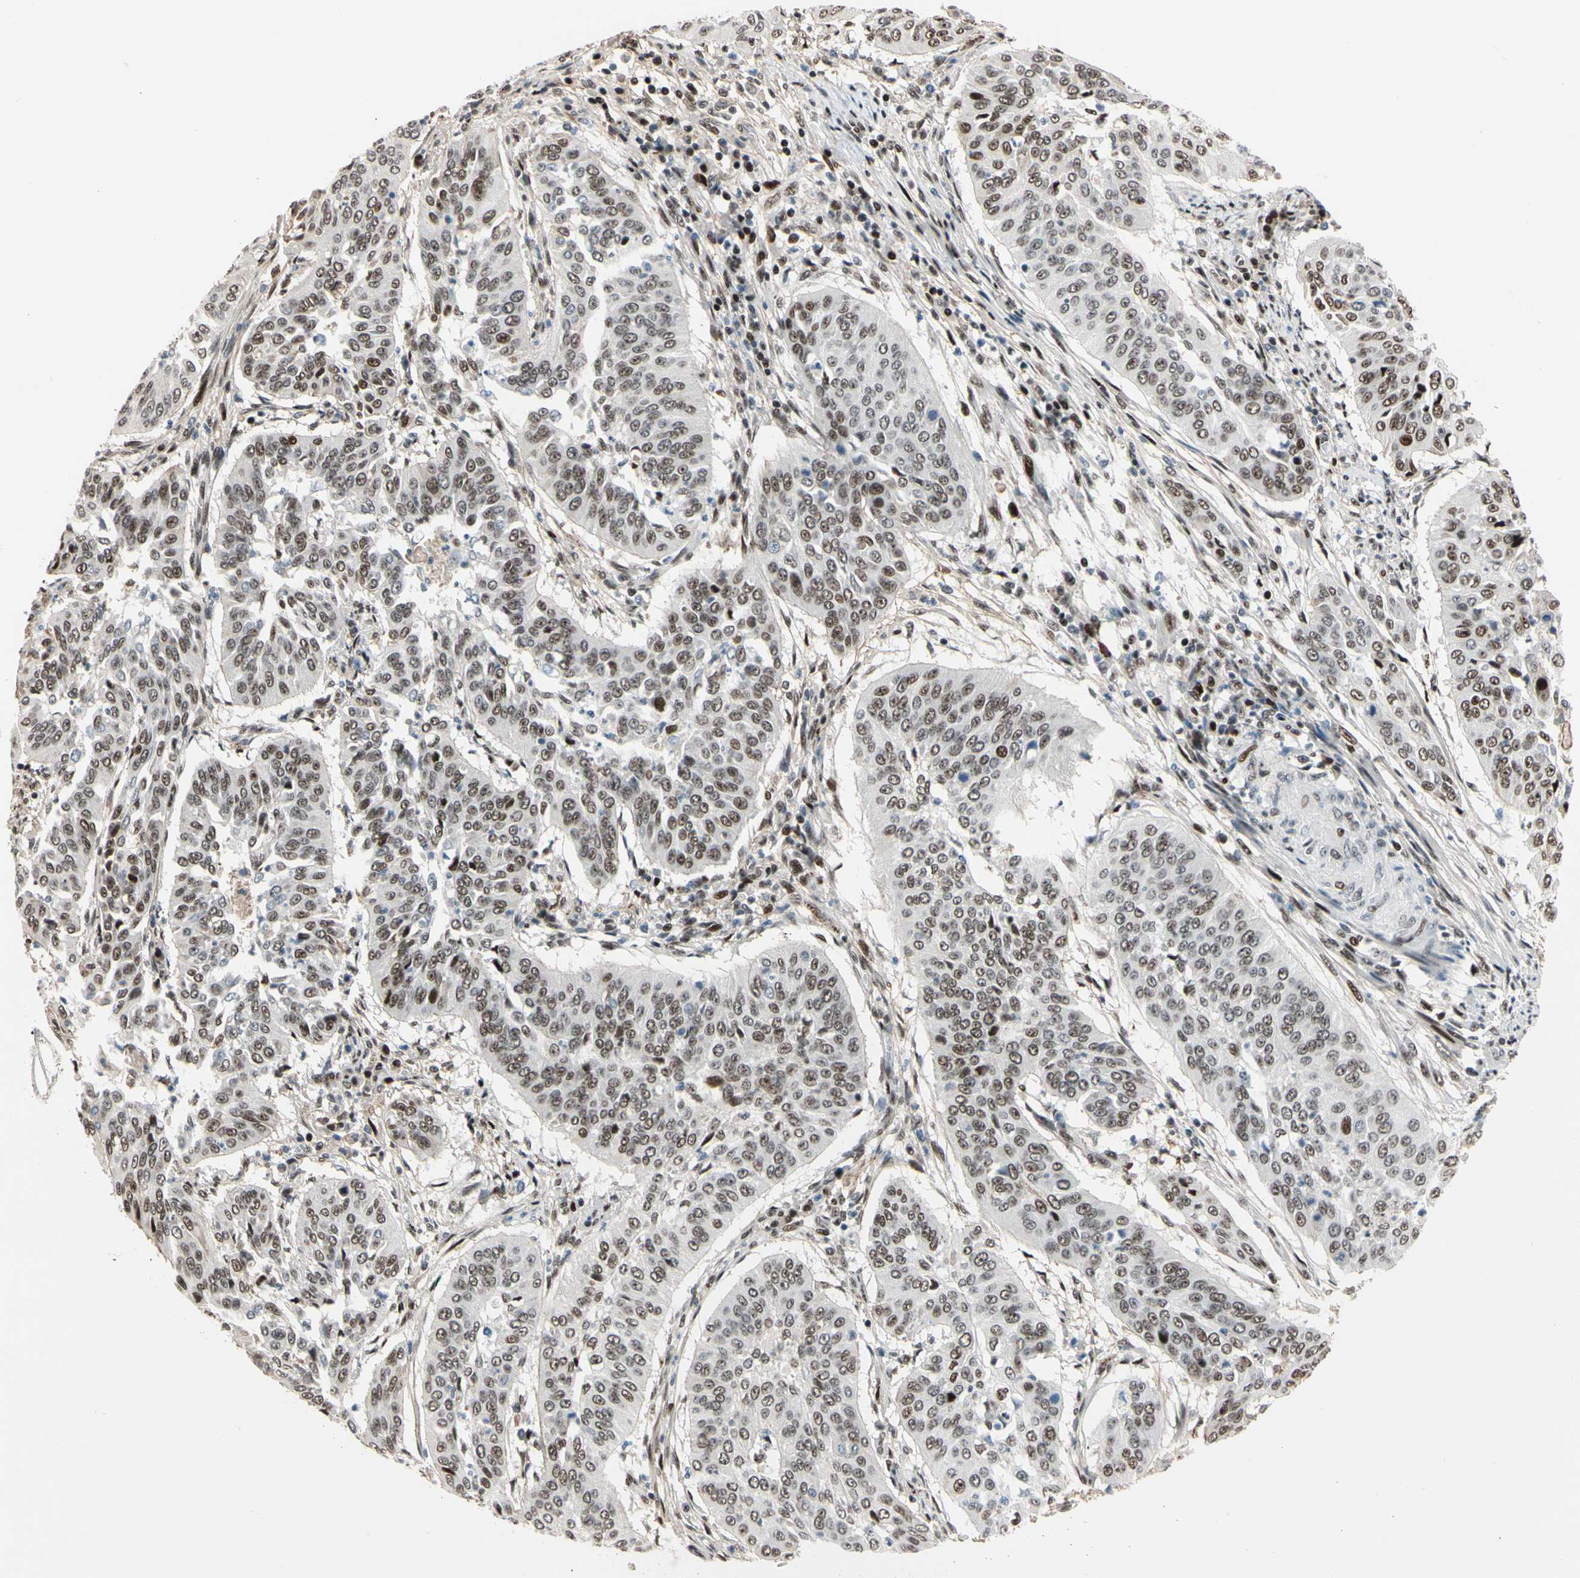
{"staining": {"intensity": "moderate", "quantity": "25%-75%", "location": "nuclear"}, "tissue": "cervical cancer", "cell_type": "Tumor cells", "image_type": "cancer", "snomed": [{"axis": "morphology", "description": "Normal tissue, NOS"}, {"axis": "morphology", "description": "Squamous cell carcinoma, NOS"}, {"axis": "topography", "description": "Cervix"}], "caption": "About 25%-75% of tumor cells in human squamous cell carcinoma (cervical) show moderate nuclear protein positivity as visualized by brown immunohistochemical staining.", "gene": "FOXO3", "patient": {"sex": "female", "age": 39}}